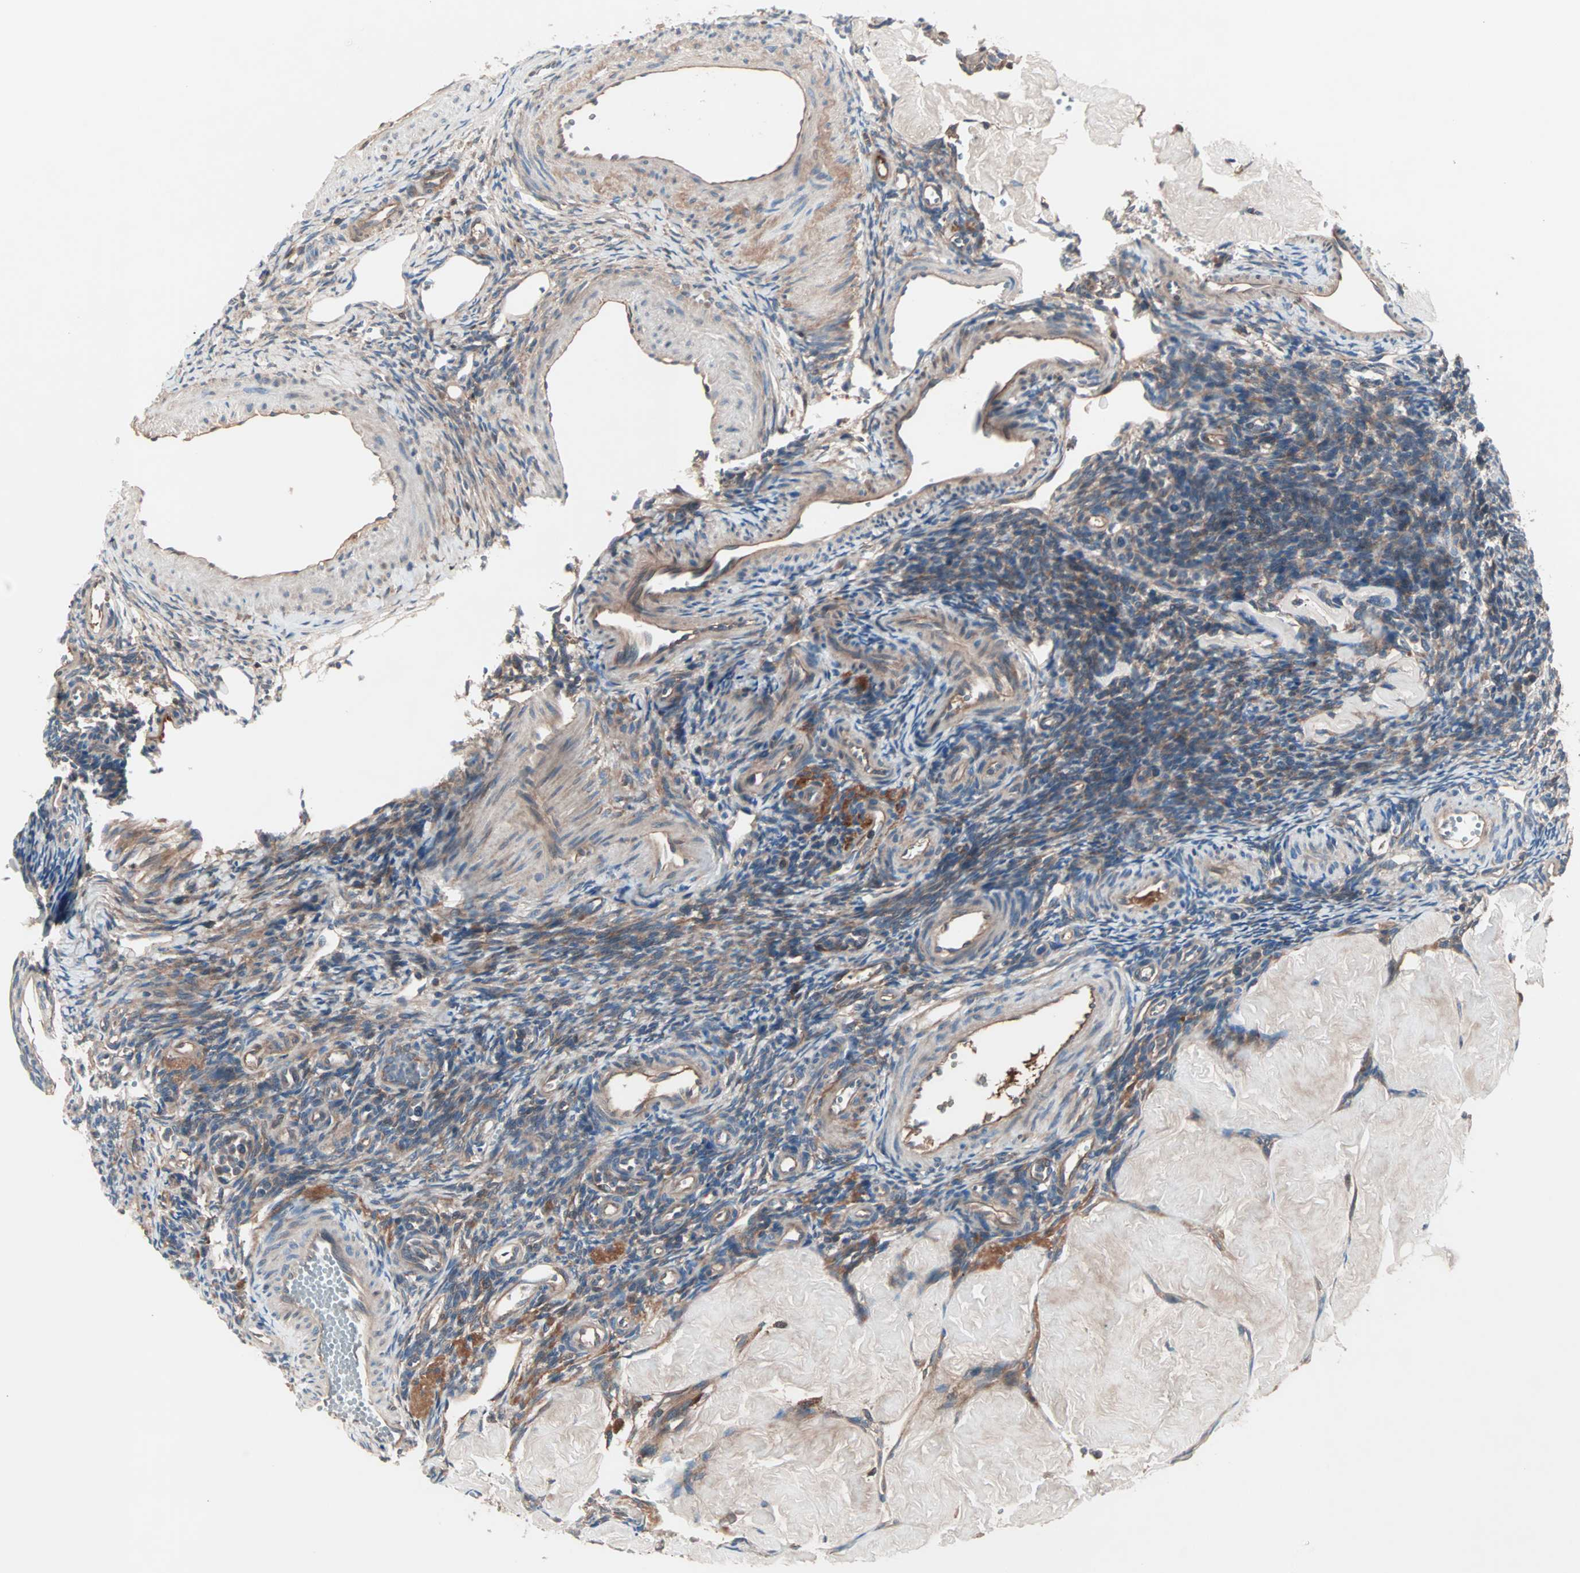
{"staining": {"intensity": "moderate", "quantity": ">75%", "location": "cytoplasmic/membranous"}, "tissue": "ovary", "cell_type": "Ovarian stroma cells", "image_type": "normal", "snomed": [{"axis": "morphology", "description": "Normal tissue, NOS"}, {"axis": "topography", "description": "Ovary"}], "caption": "Protein staining of unremarkable ovary shows moderate cytoplasmic/membranous staining in approximately >75% of ovarian stroma cells.", "gene": "CAD", "patient": {"sex": "female", "age": 33}}